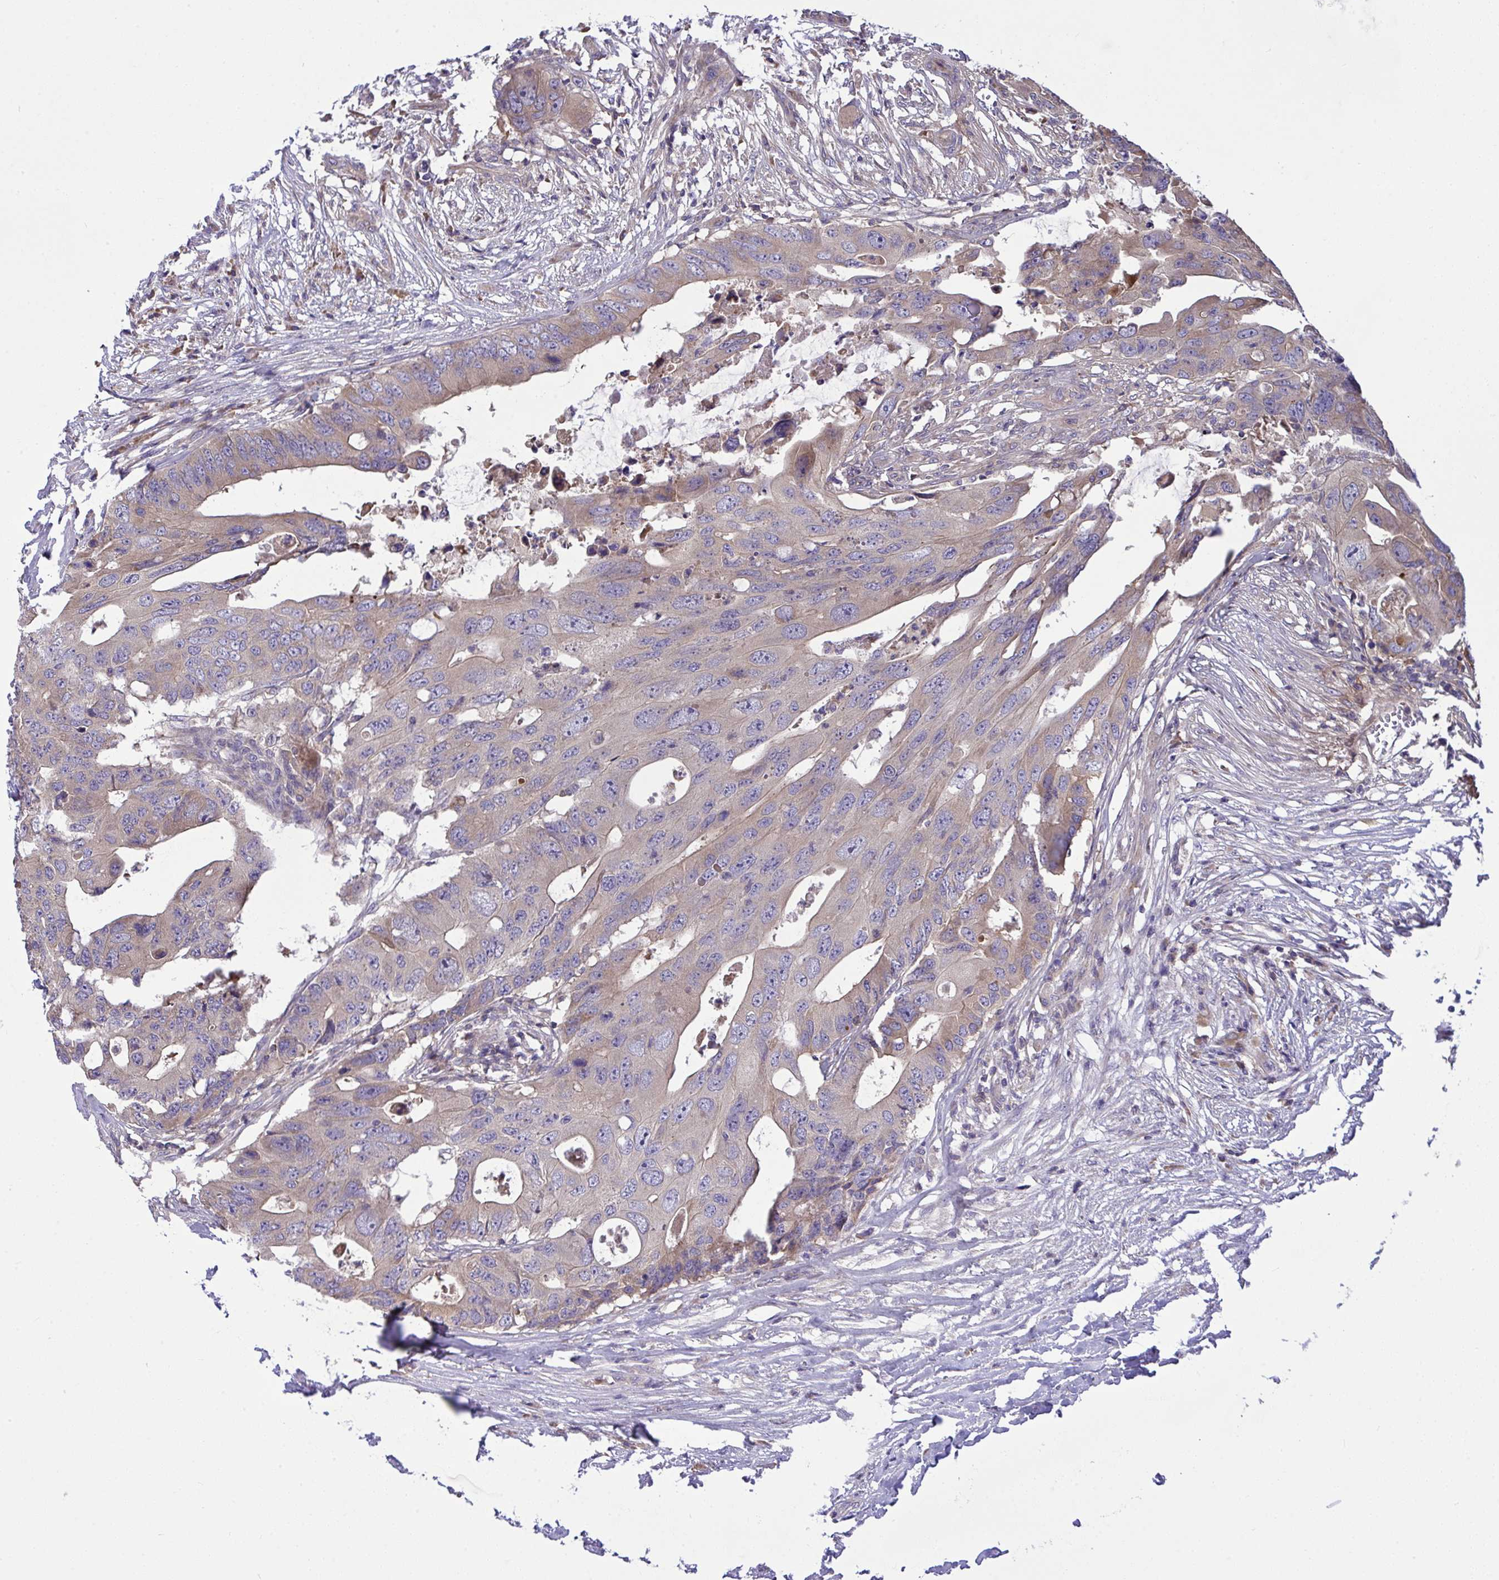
{"staining": {"intensity": "weak", "quantity": "<25%", "location": "cytoplasmic/membranous"}, "tissue": "colorectal cancer", "cell_type": "Tumor cells", "image_type": "cancer", "snomed": [{"axis": "morphology", "description": "Adenocarcinoma, NOS"}, {"axis": "topography", "description": "Colon"}], "caption": "Image shows no protein positivity in tumor cells of colorectal cancer (adenocarcinoma) tissue.", "gene": "GRB14", "patient": {"sex": "male", "age": 71}}